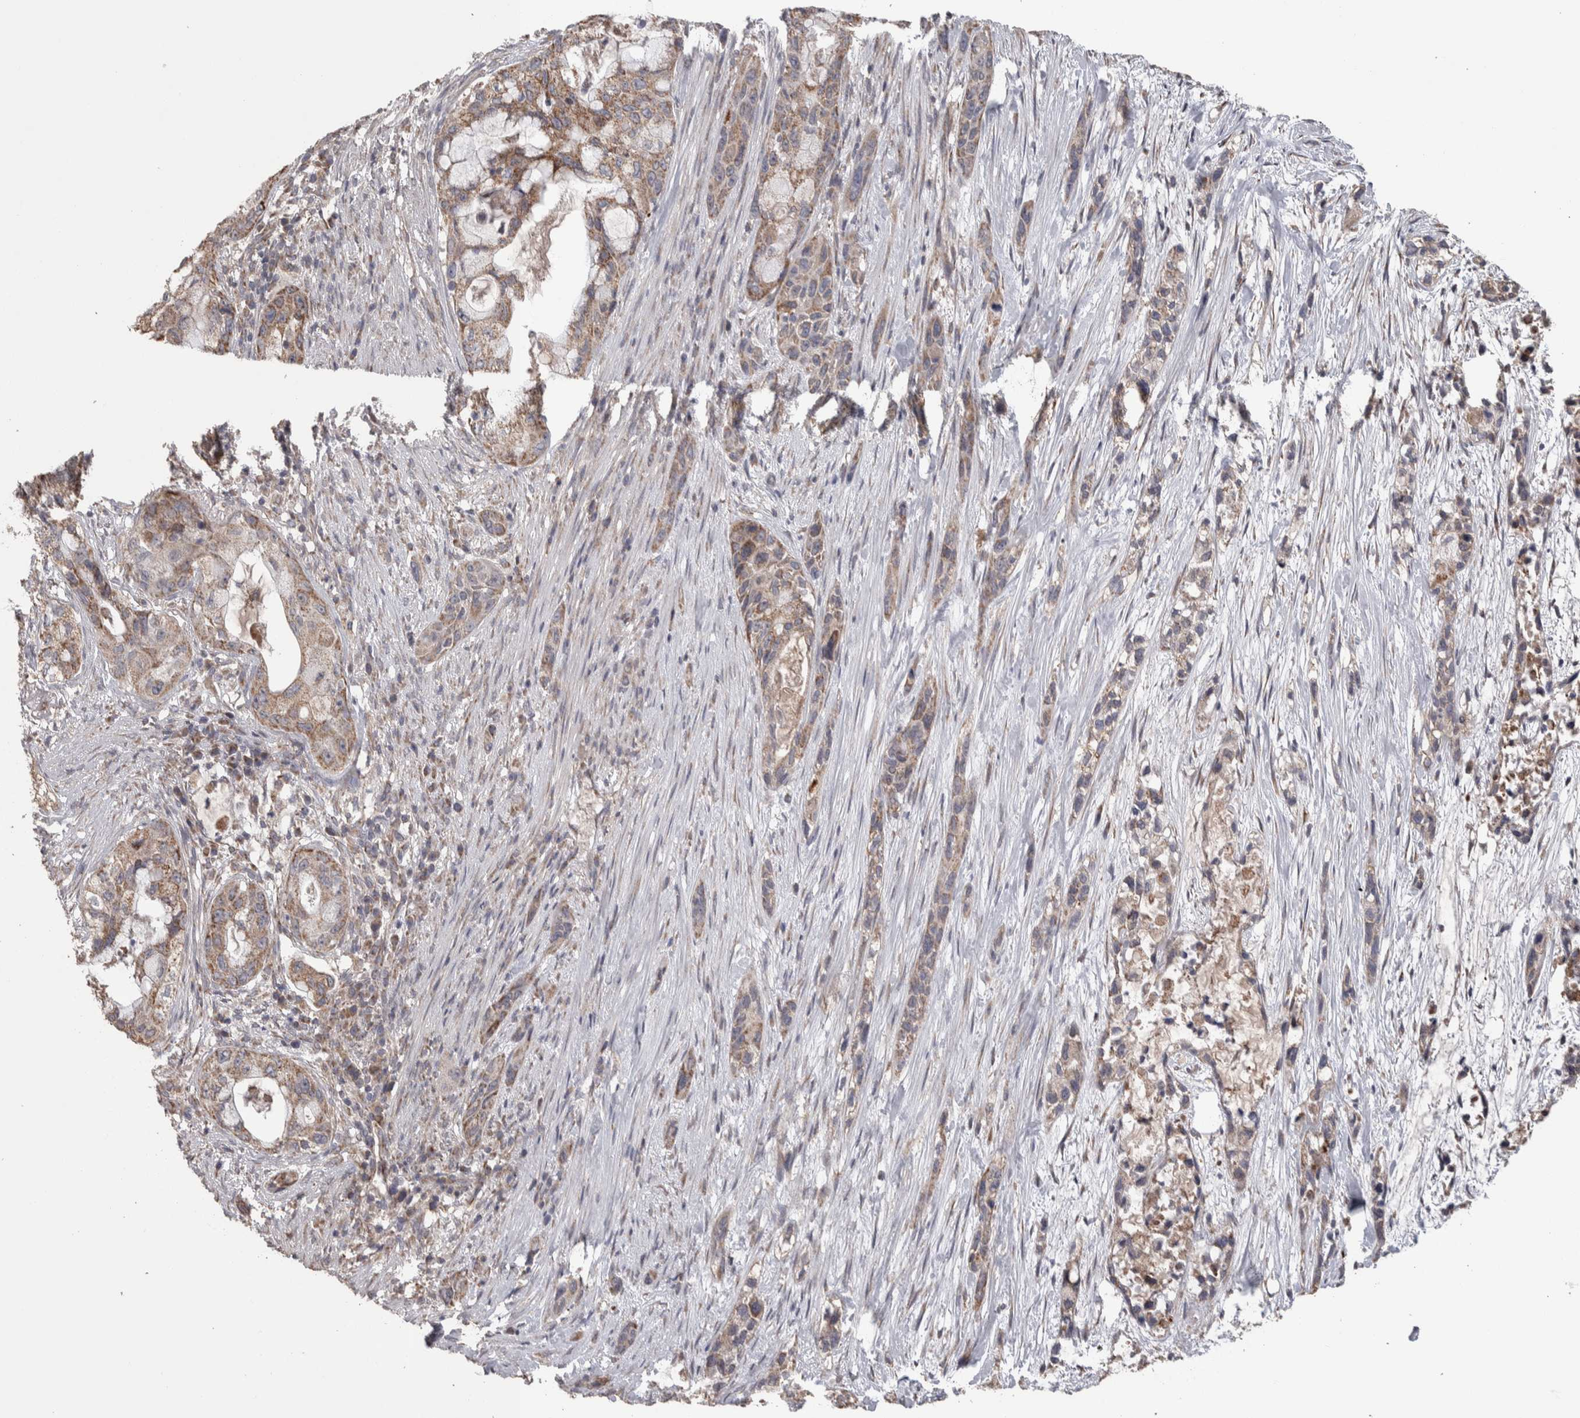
{"staining": {"intensity": "weak", "quantity": ">75%", "location": "cytoplasmic/membranous"}, "tissue": "pancreatic cancer", "cell_type": "Tumor cells", "image_type": "cancer", "snomed": [{"axis": "morphology", "description": "Adenocarcinoma, NOS"}, {"axis": "topography", "description": "Pancreas"}], "caption": "IHC image of neoplastic tissue: pancreatic cancer stained using immunohistochemistry (IHC) reveals low levels of weak protein expression localized specifically in the cytoplasmic/membranous of tumor cells, appearing as a cytoplasmic/membranous brown color.", "gene": "SCO1", "patient": {"sex": "male", "age": 53}}